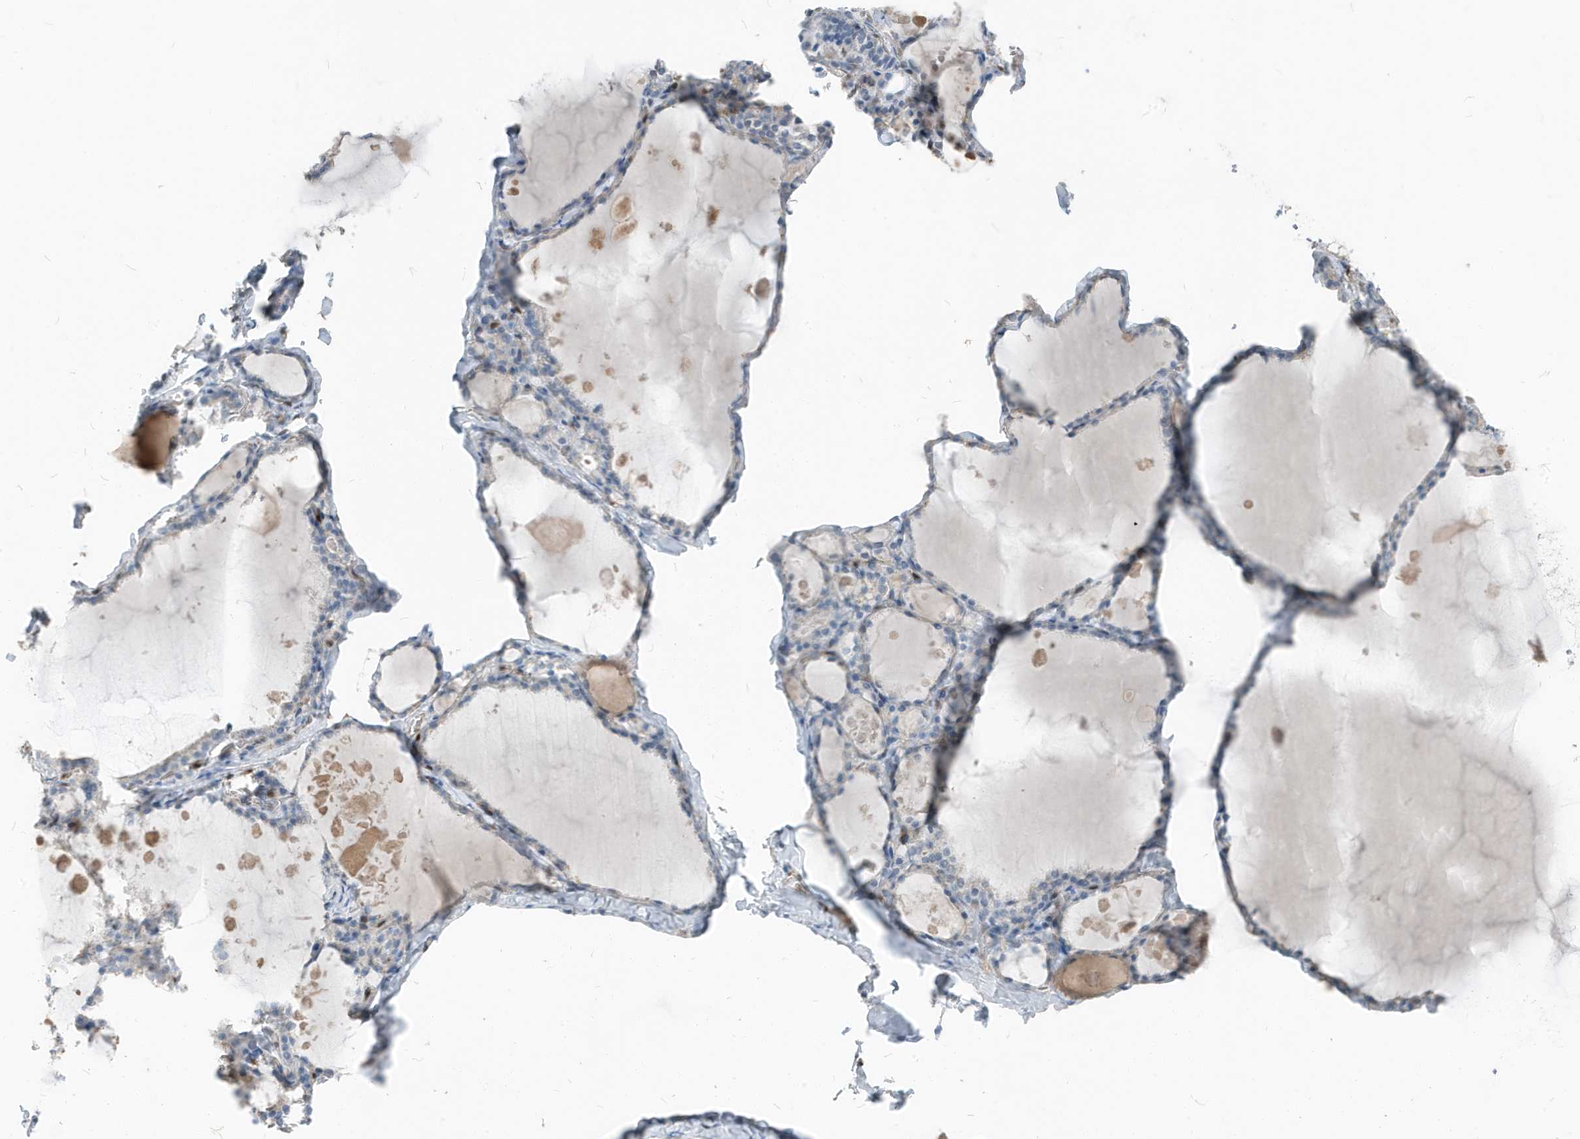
{"staining": {"intensity": "negative", "quantity": "none", "location": "none"}, "tissue": "thyroid gland", "cell_type": "Glandular cells", "image_type": "normal", "snomed": [{"axis": "morphology", "description": "Normal tissue, NOS"}, {"axis": "topography", "description": "Thyroid gland"}], "caption": "This is a image of IHC staining of unremarkable thyroid gland, which shows no positivity in glandular cells.", "gene": "NCOA7", "patient": {"sex": "male", "age": 56}}